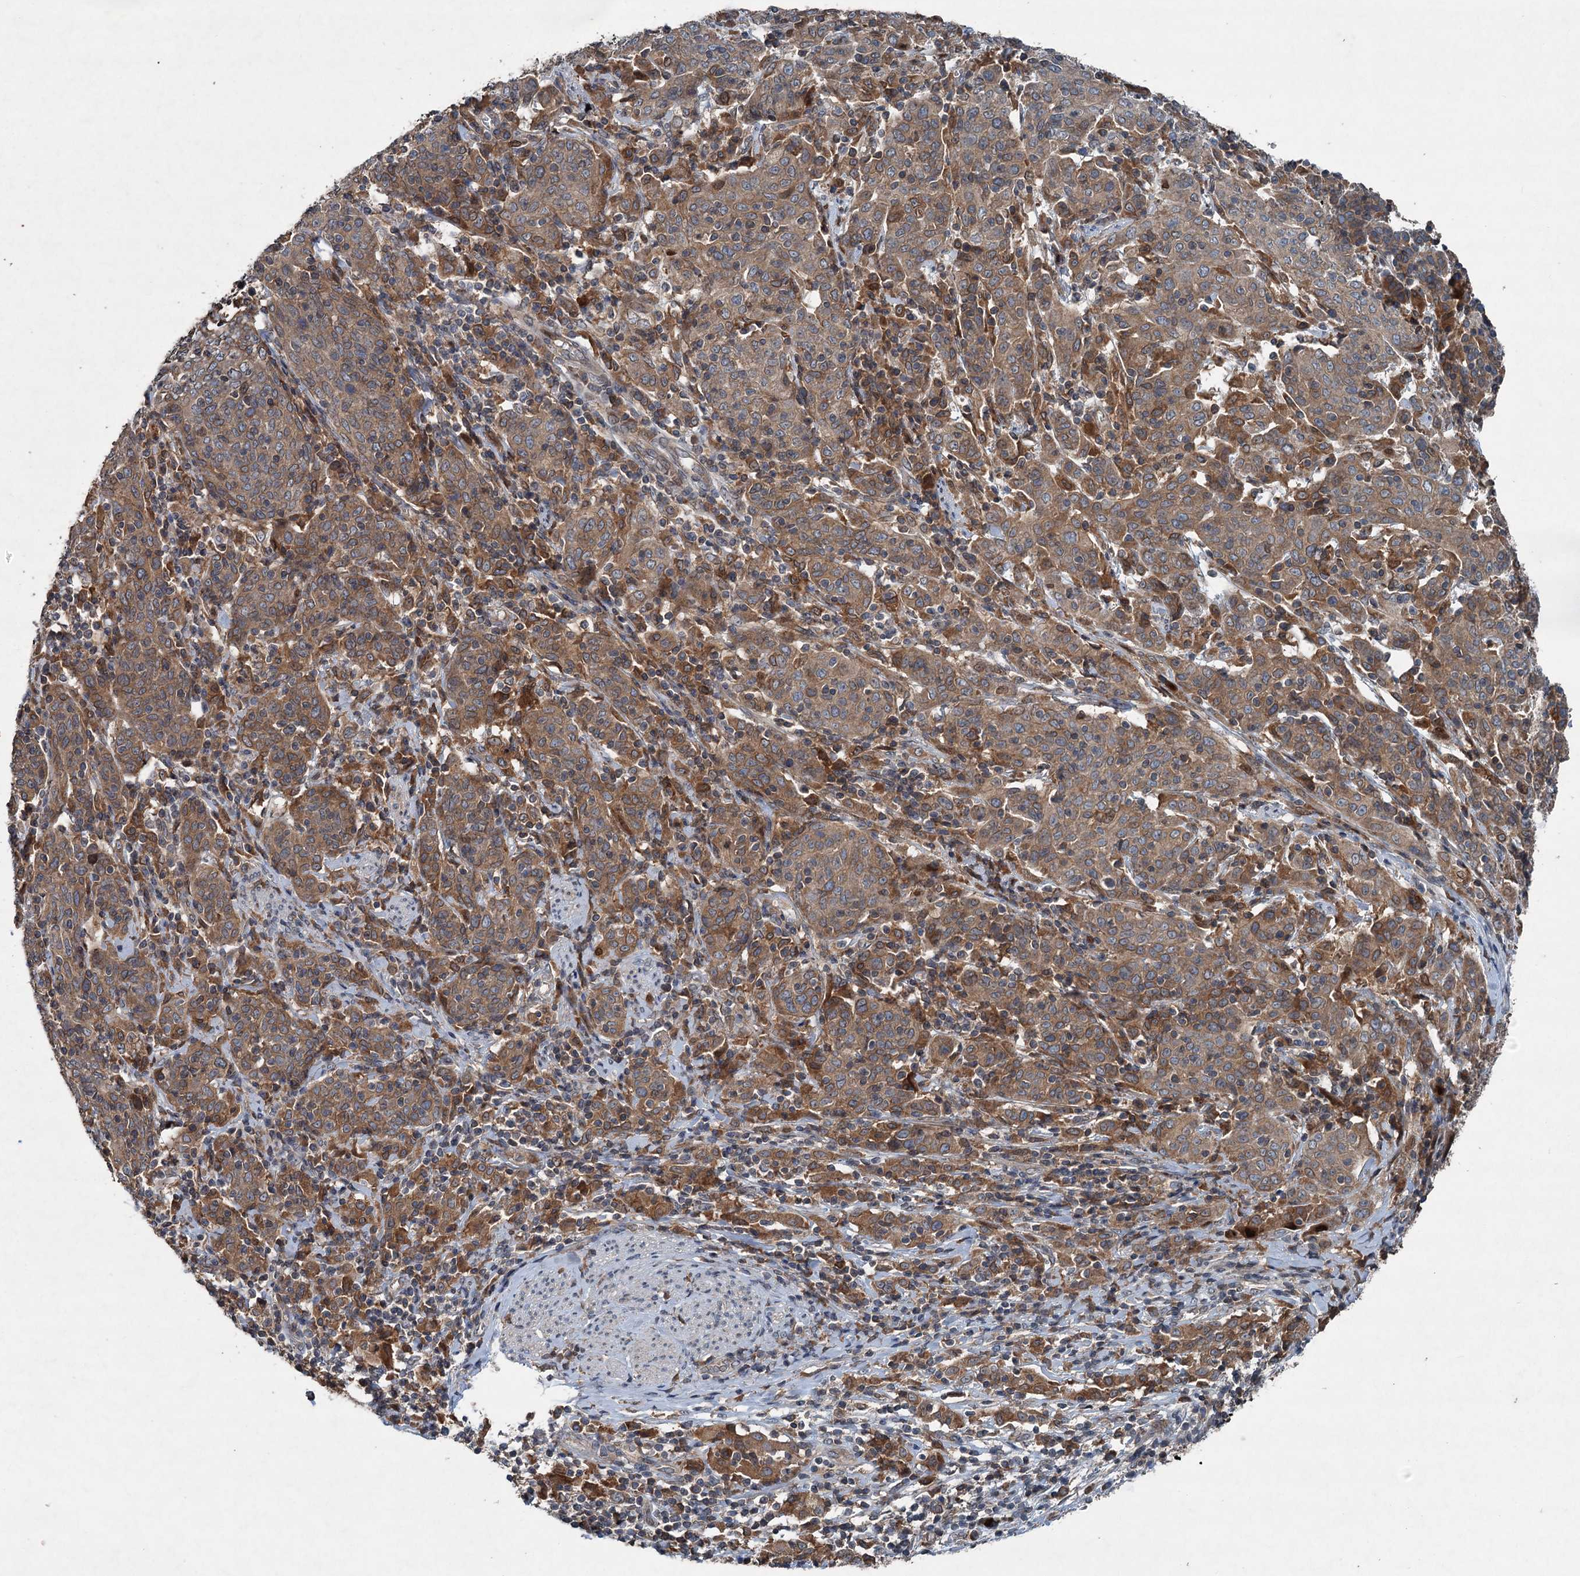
{"staining": {"intensity": "moderate", "quantity": ">75%", "location": "cytoplasmic/membranous"}, "tissue": "cervical cancer", "cell_type": "Tumor cells", "image_type": "cancer", "snomed": [{"axis": "morphology", "description": "Squamous cell carcinoma, NOS"}, {"axis": "topography", "description": "Cervix"}], "caption": "This is a micrograph of IHC staining of cervical squamous cell carcinoma, which shows moderate staining in the cytoplasmic/membranous of tumor cells.", "gene": "TAPBPL", "patient": {"sex": "female", "age": 67}}